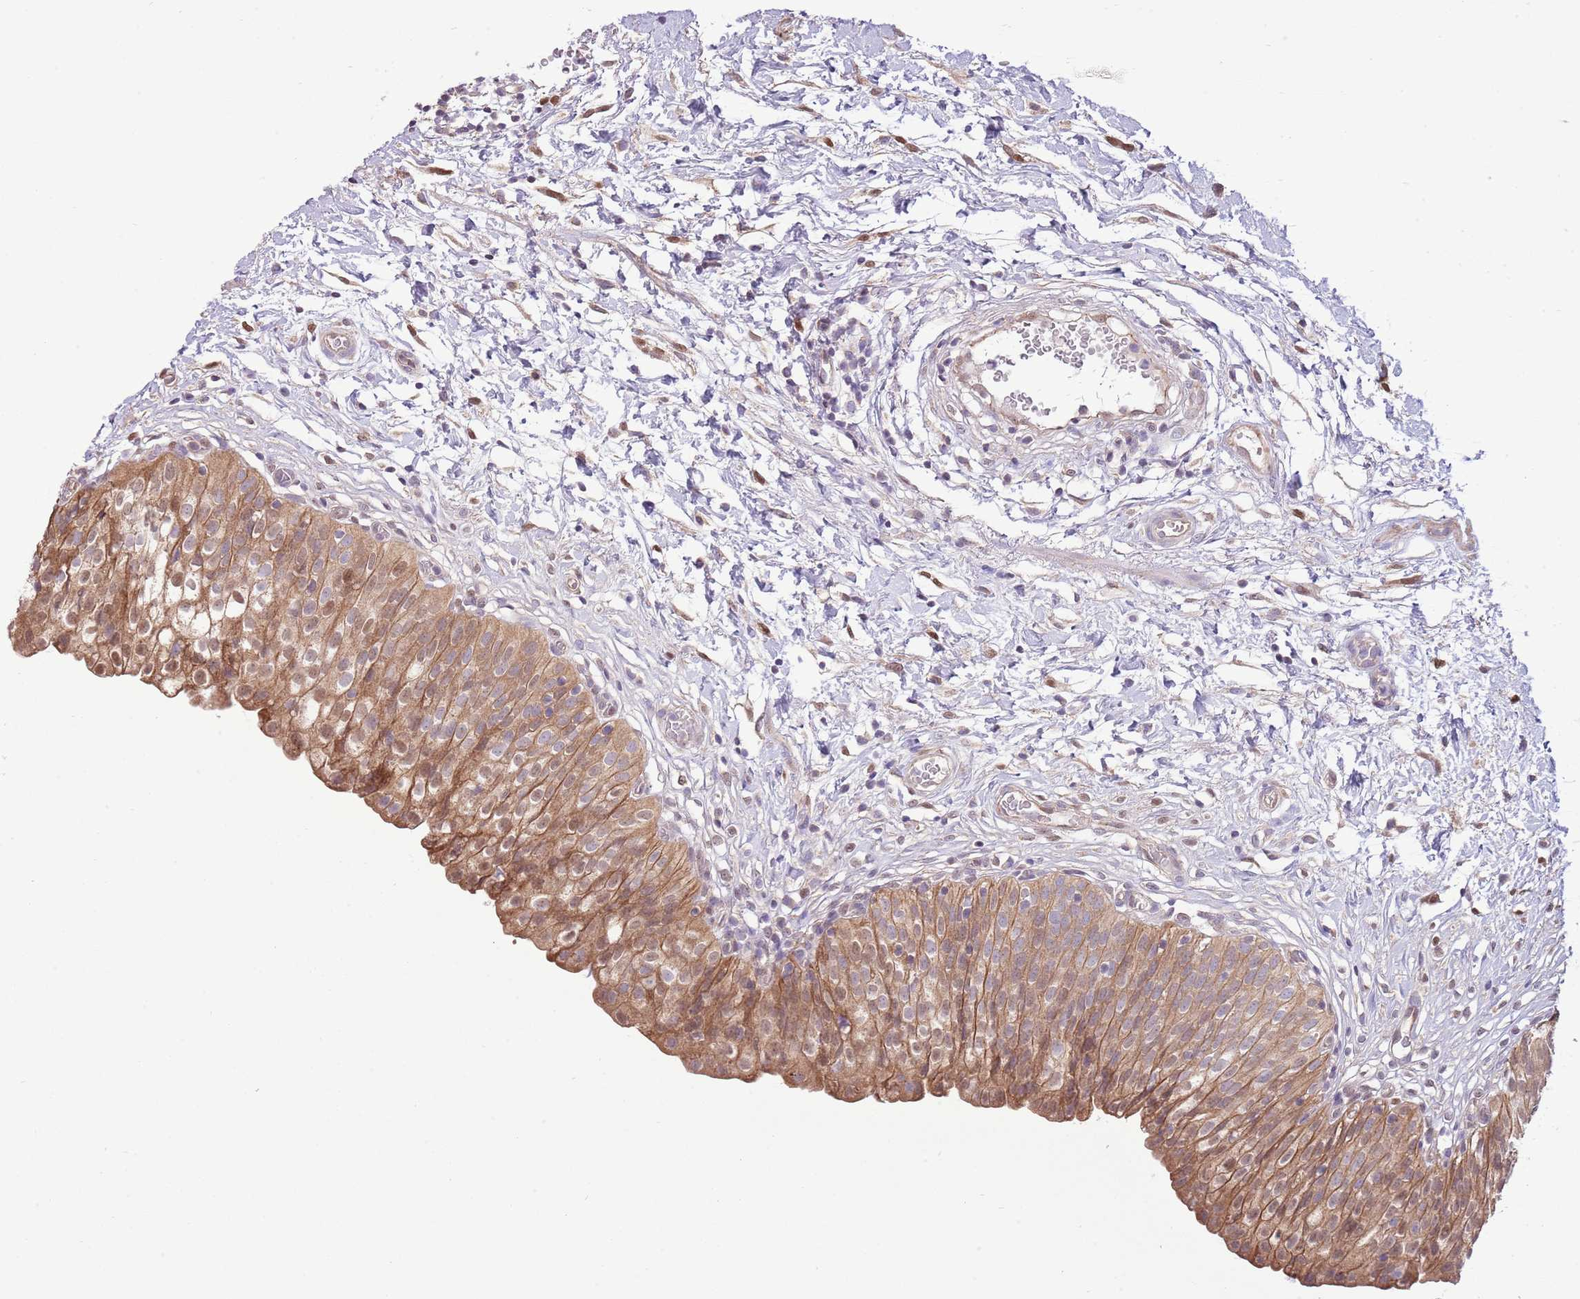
{"staining": {"intensity": "moderate", "quantity": ">75%", "location": "cytoplasmic/membranous"}, "tissue": "urinary bladder", "cell_type": "Urothelial cells", "image_type": "normal", "snomed": [{"axis": "morphology", "description": "Normal tissue, NOS"}, {"axis": "topography", "description": "Urinary bladder"}], "caption": "Protein analysis of normal urinary bladder shows moderate cytoplasmic/membranous staining in about >75% of urothelial cells.", "gene": "ARL2BP", "patient": {"sex": "male", "age": 55}}